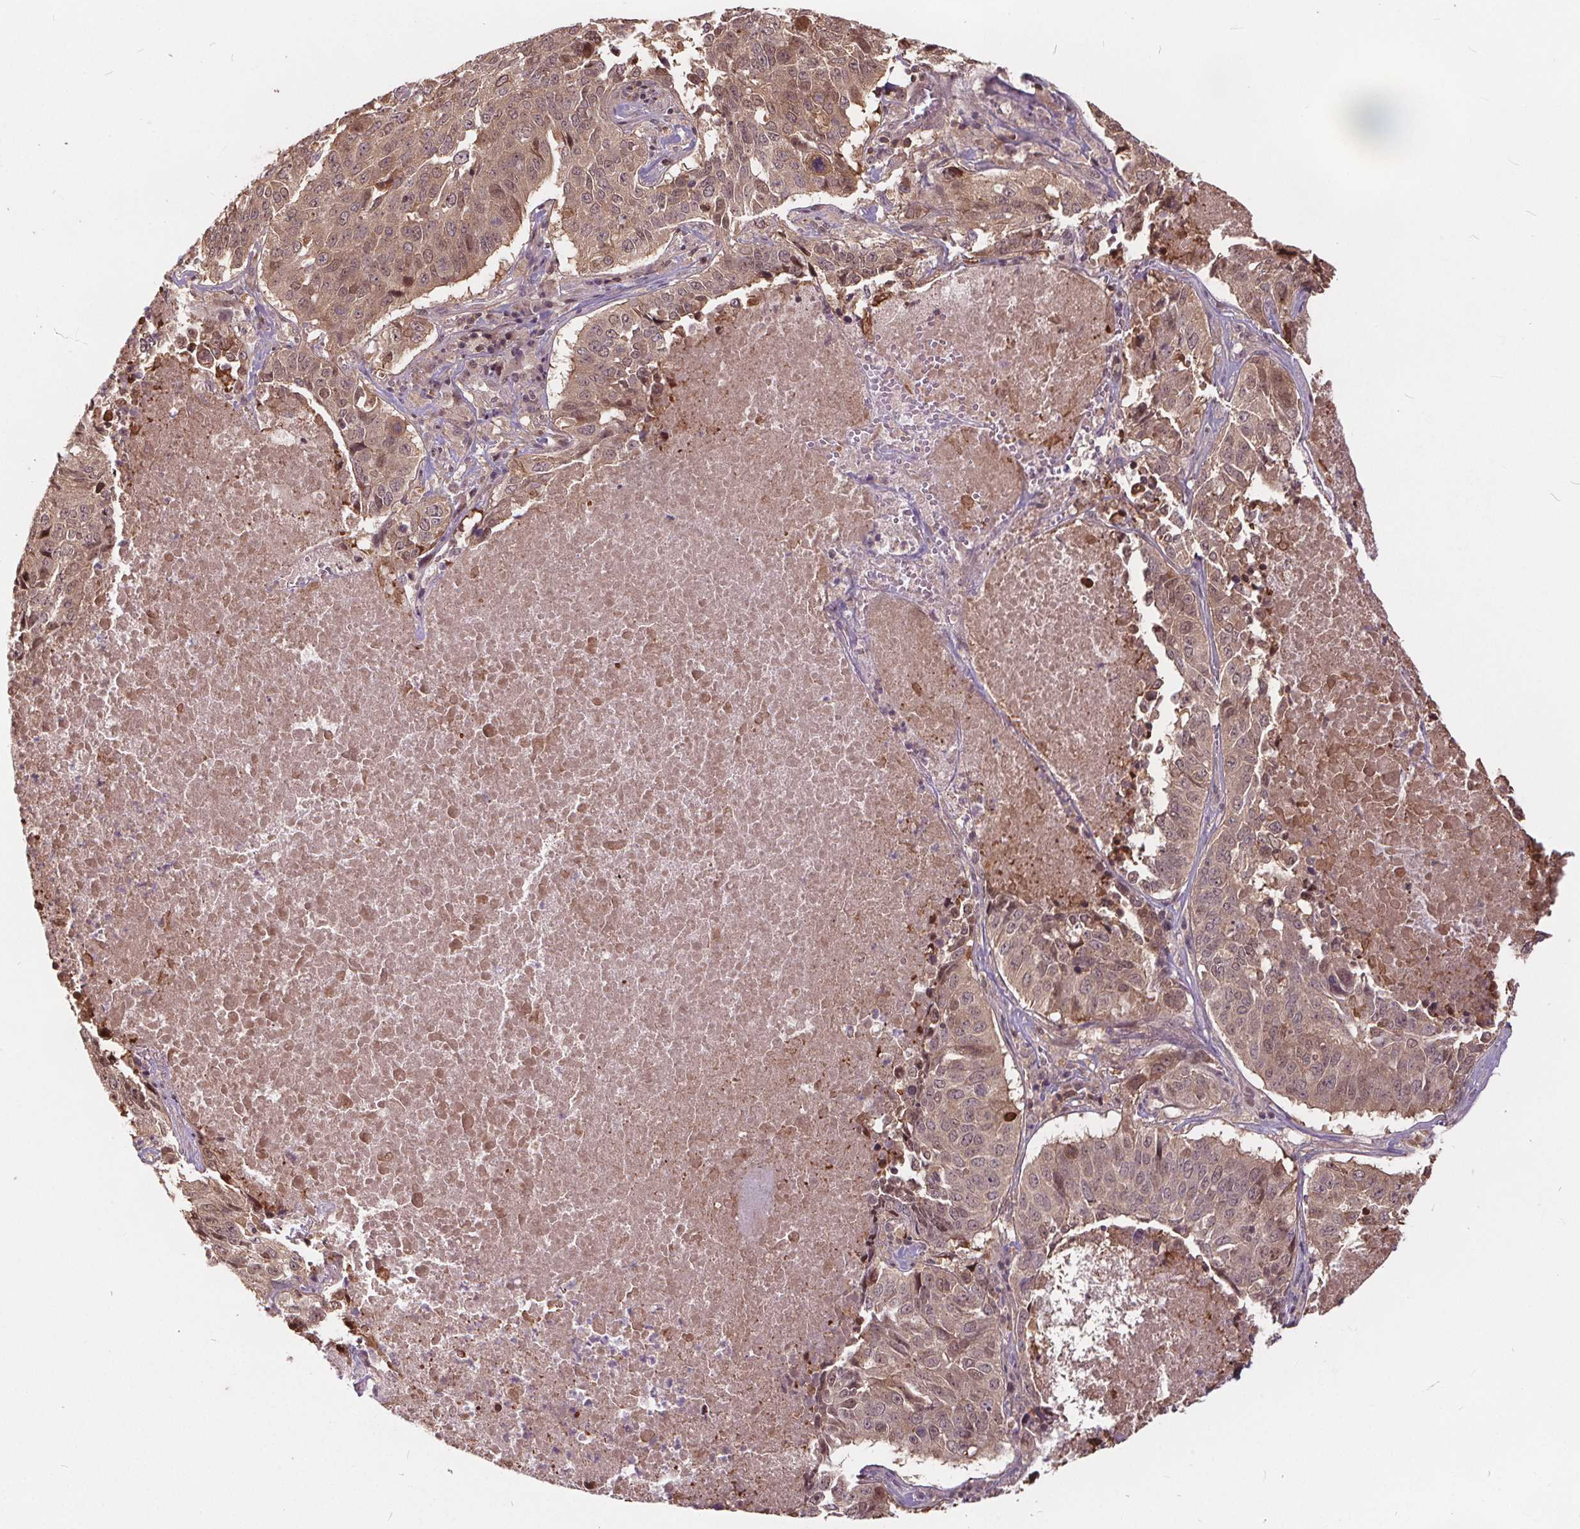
{"staining": {"intensity": "moderate", "quantity": ">75%", "location": "cytoplasmic/membranous,nuclear"}, "tissue": "lung cancer", "cell_type": "Tumor cells", "image_type": "cancer", "snomed": [{"axis": "morphology", "description": "Normal tissue, NOS"}, {"axis": "morphology", "description": "Squamous cell carcinoma, NOS"}, {"axis": "topography", "description": "Bronchus"}, {"axis": "topography", "description": "Lung"}], "caption": "Immunohistochemical staining of human lung squamous cell carcinoma shows medium levels of moderate cytoplasmic/membranous and nuclear protein positivity in approximately >75% of tumor cells.", "gene": "HIF1AN", "patient": {"sex": "male", "age": 64}}